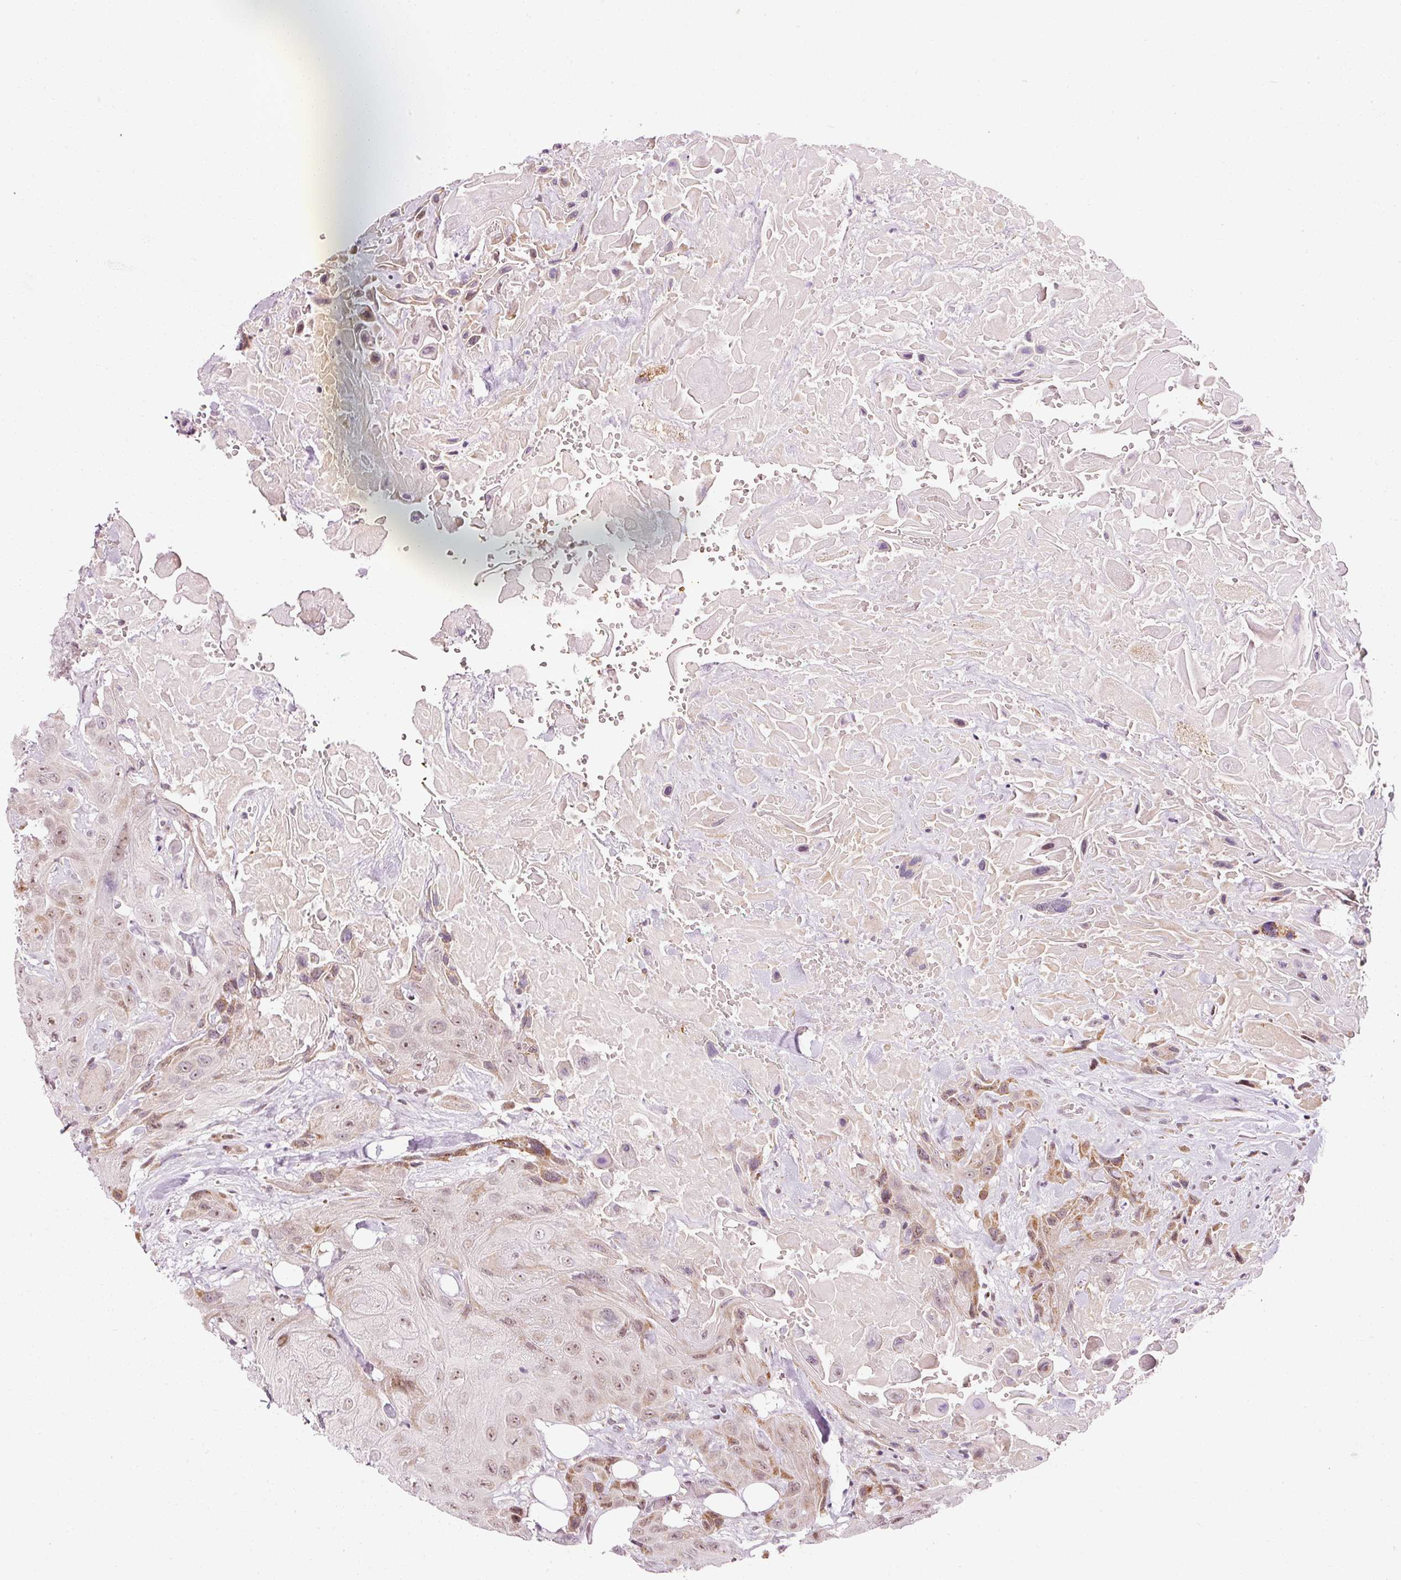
{"staining": {"intensity": "moderate", "quantity": "<25%", "location": "cytoplasmic/membranous,nuclear"}, "tissue": "head and neck cancer", "cell_type": "Tumor cells", "image_type": "cancer", "snomed": [{"axis": "morphology", "description": "Squamous cell carcinoma, NOS"}, {"axis": "topography", "description": "Head-Neck"}], "caption": "Moderate cytoplasmic/membranous and nuclear positivity for a protein is seen in approximately <25% of tumor cells of squamous cell carcinoma (head and neck) using immunohistochemistry.", "gene": "ANKRD20A1", "patient": {"sex": "male", "age": 81}}